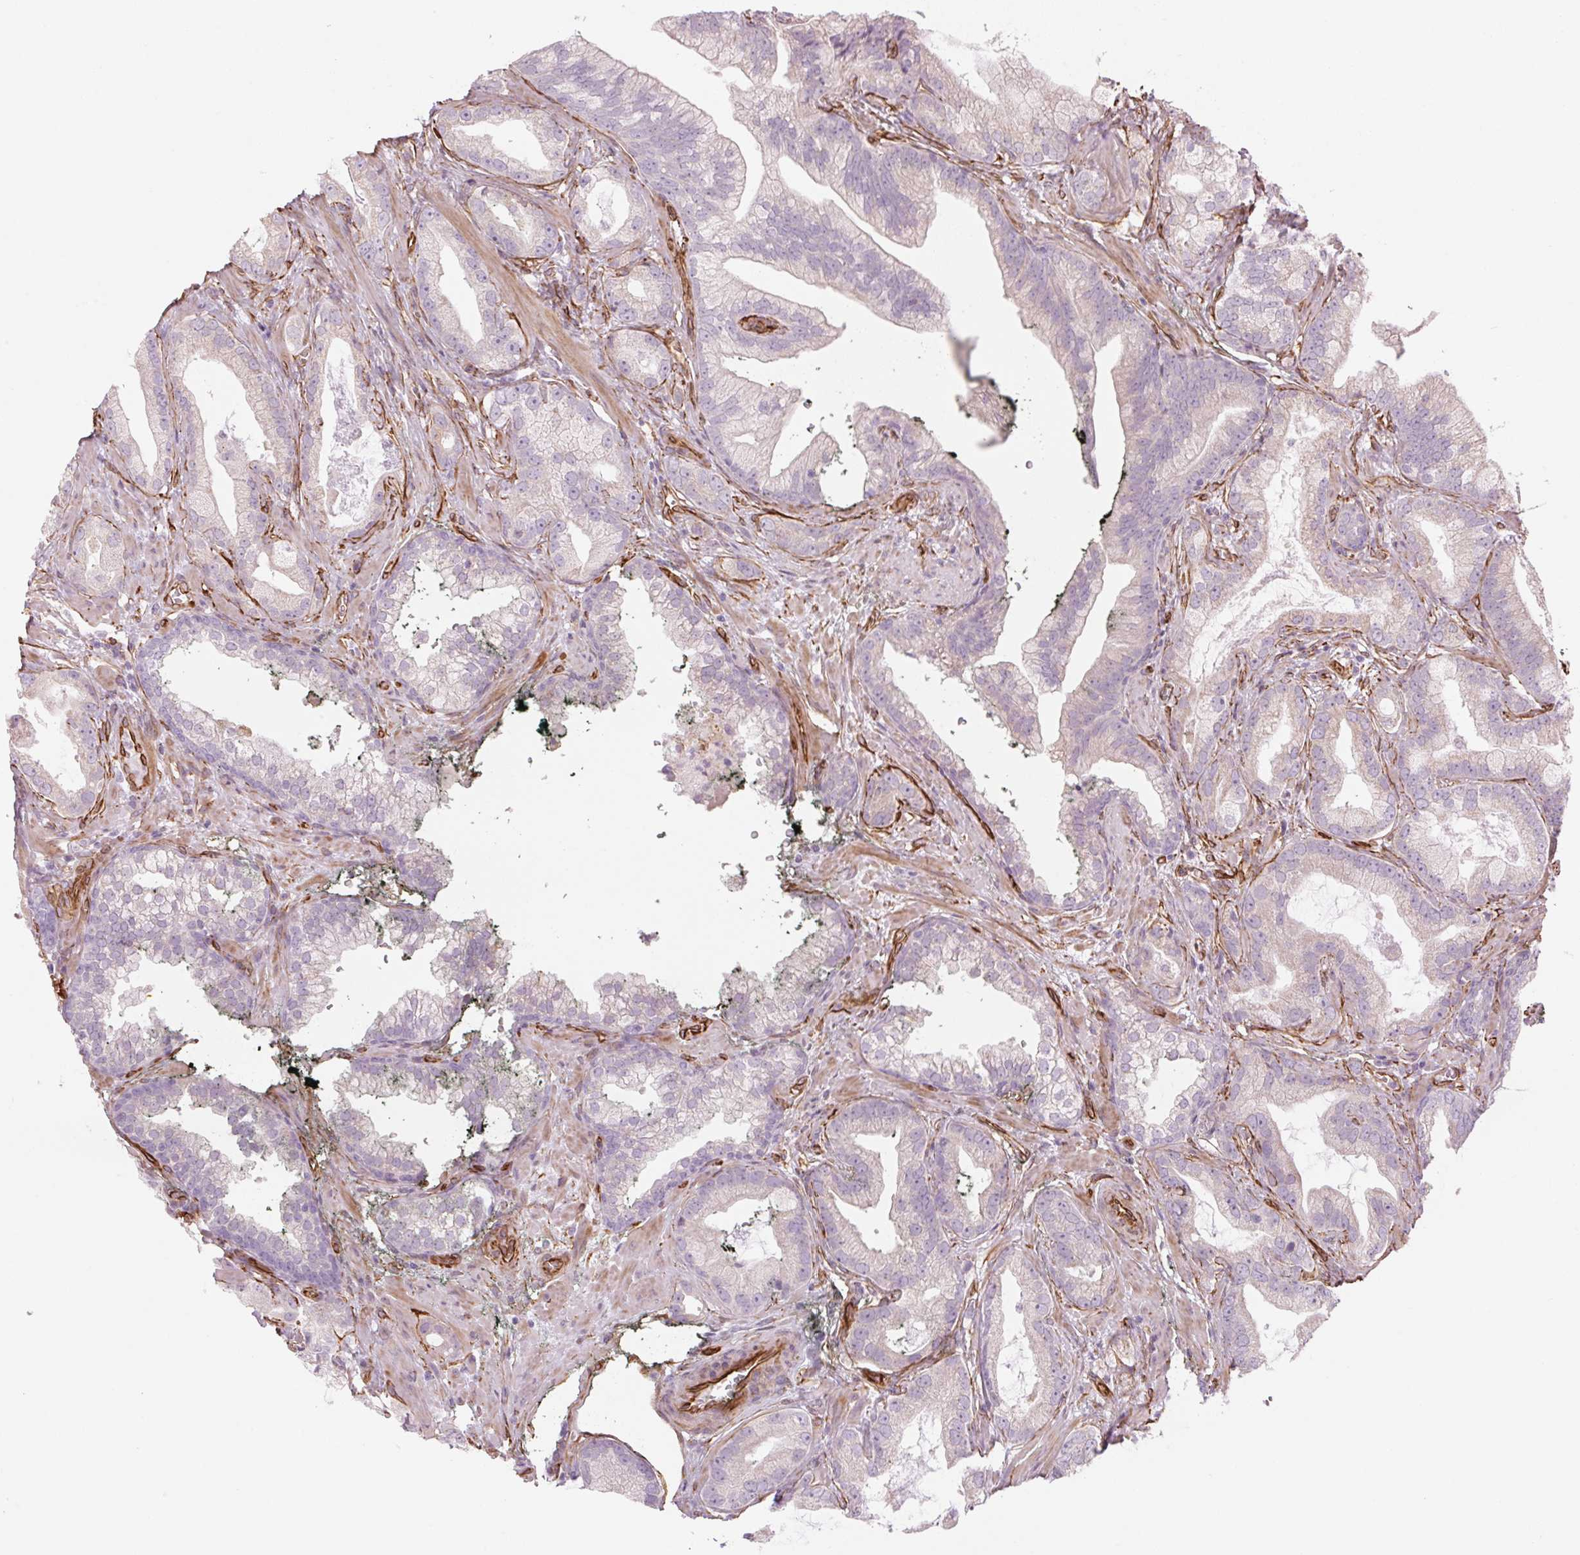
{"staining": {"intensity": "negative", "quantity": "none", "location": "none"}, "tissue": "prostate cancer", "cell_type": "Tumor cells", "image_type": "cancer", "snomed": [{"axis": "morphology", "description": "Adenocarcinoma, Low grade"}, {"axis": "topography", "description": "Prostate"}], "caption": "The immunohistochemistry micrograph has no significant staining in tumor cells of prostate cancer (adenocarcinoma (low-grade)) tissue. (DAB IHC with hematoxylin counter stain).", "gene": "CLPS", "patient": {"sex": "male", "age": 62}}